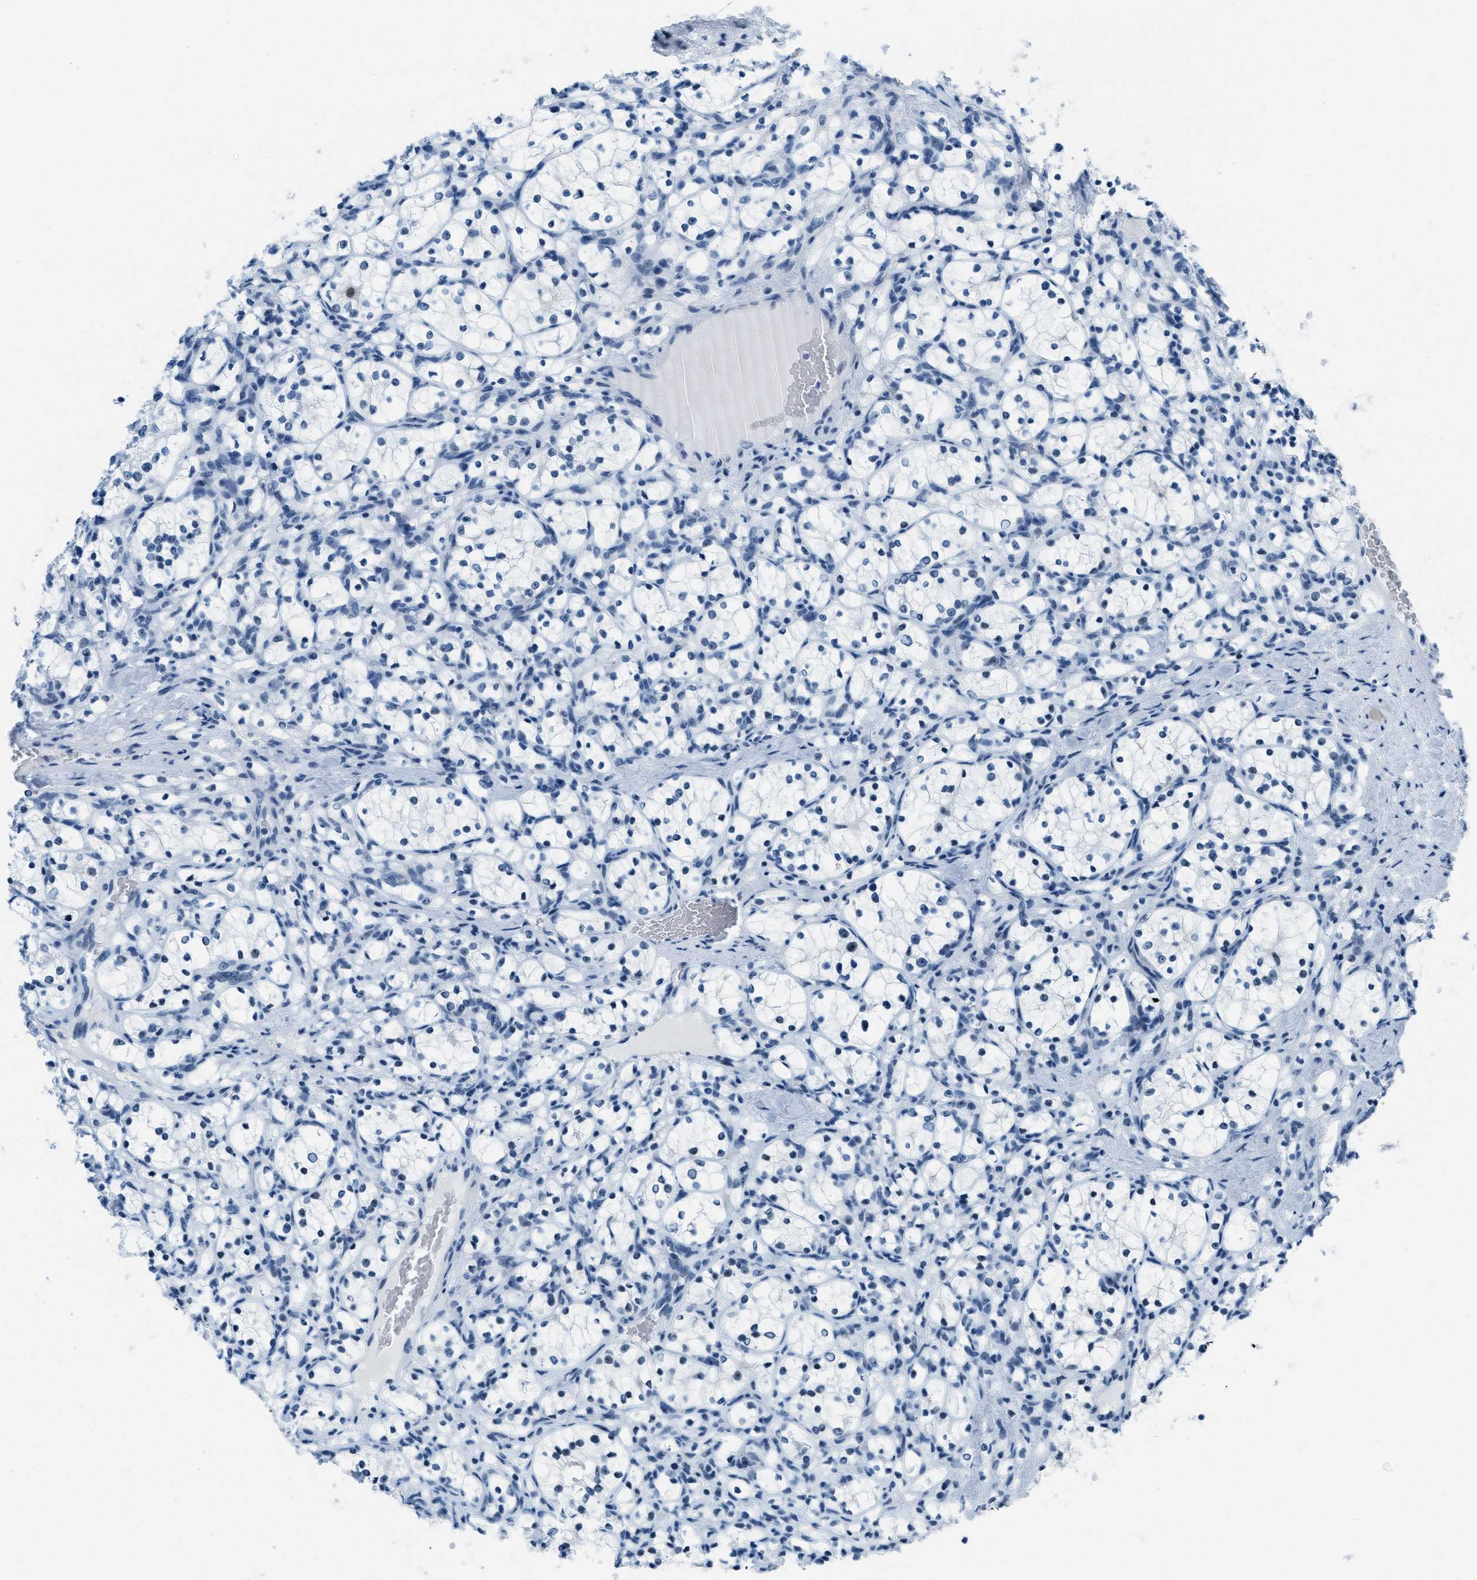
{"staining": {"intensity": "negative", "quantity": "none", "location": "none"}, "tissue": "renal cancer", "cell_type": "Tumor cells", "image_type": "cancer", "snomed": [{"axis": "morphology", "description": "Adenocarcinoma, NOS"}, {"axis": "topography", "description": "Kidney"}], "caption": "This is an IHC photomicrograph of adenocarcinoma (renal). There is no staining in tumor cells.", "gene": "PLA2G2A", "patient": {"sex": "female", "age": 69}}